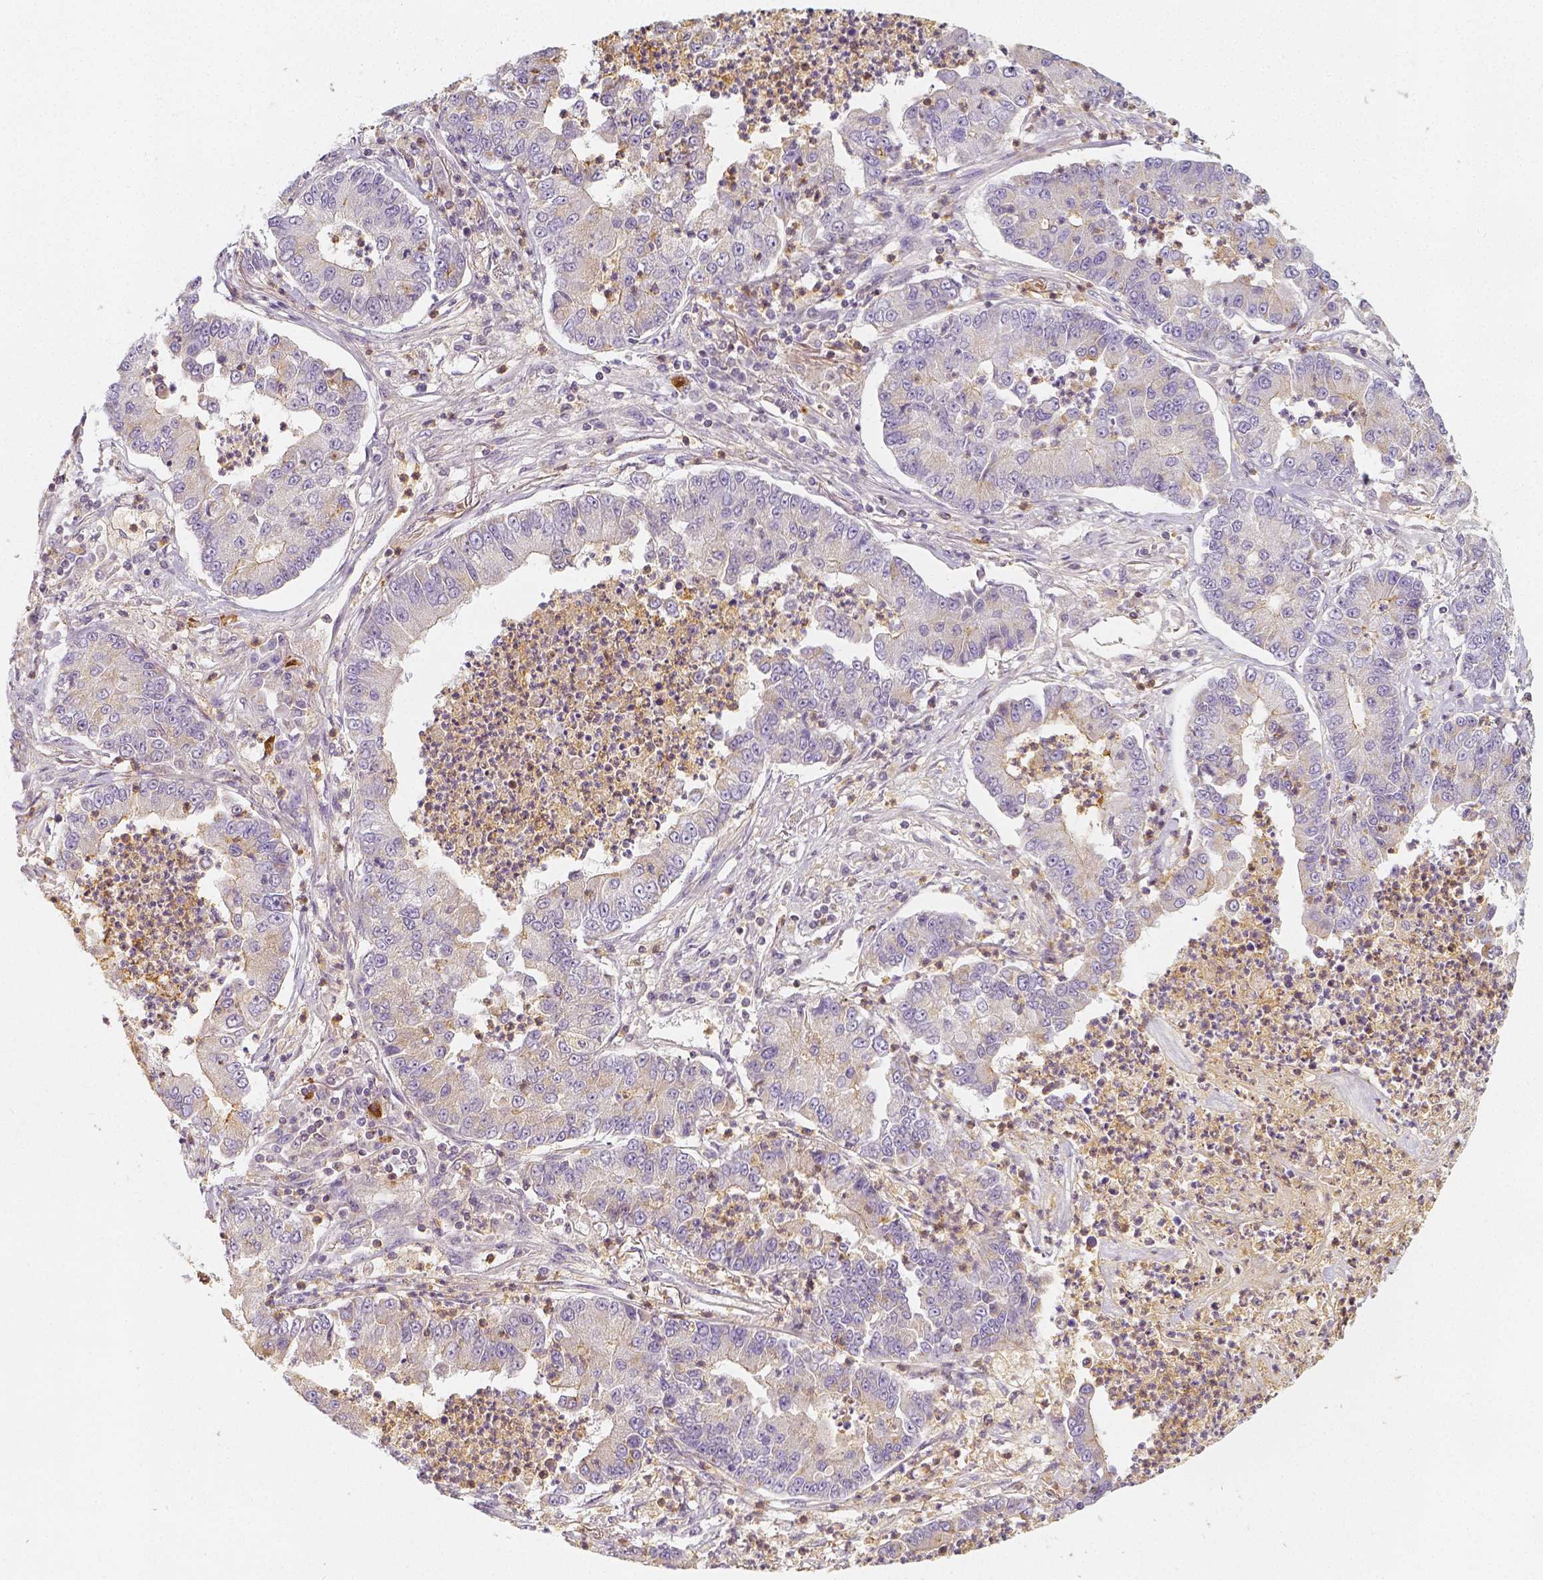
{"staining": {"intensity": "moderate", "quantity": "<25%", "location": "cytoplasmic/membranous"}, "tissue": "lung cancer", "cell_type": "Tumor cells", "image_type": "cancer", "snomed": [{"axis": "morphology", "description": "Adenocarcinoma, NOS"}, {"axis": "topography", "description": "Lung"}], "caption": "DAB immunohistochemical staining of human lung cancer demonstrates moderate cytoplasmic/membranous protein staining in approximately <25% of tumor cells.", "gene": "PTPRJ", "patient": {"sex": "female", "age": 57}}